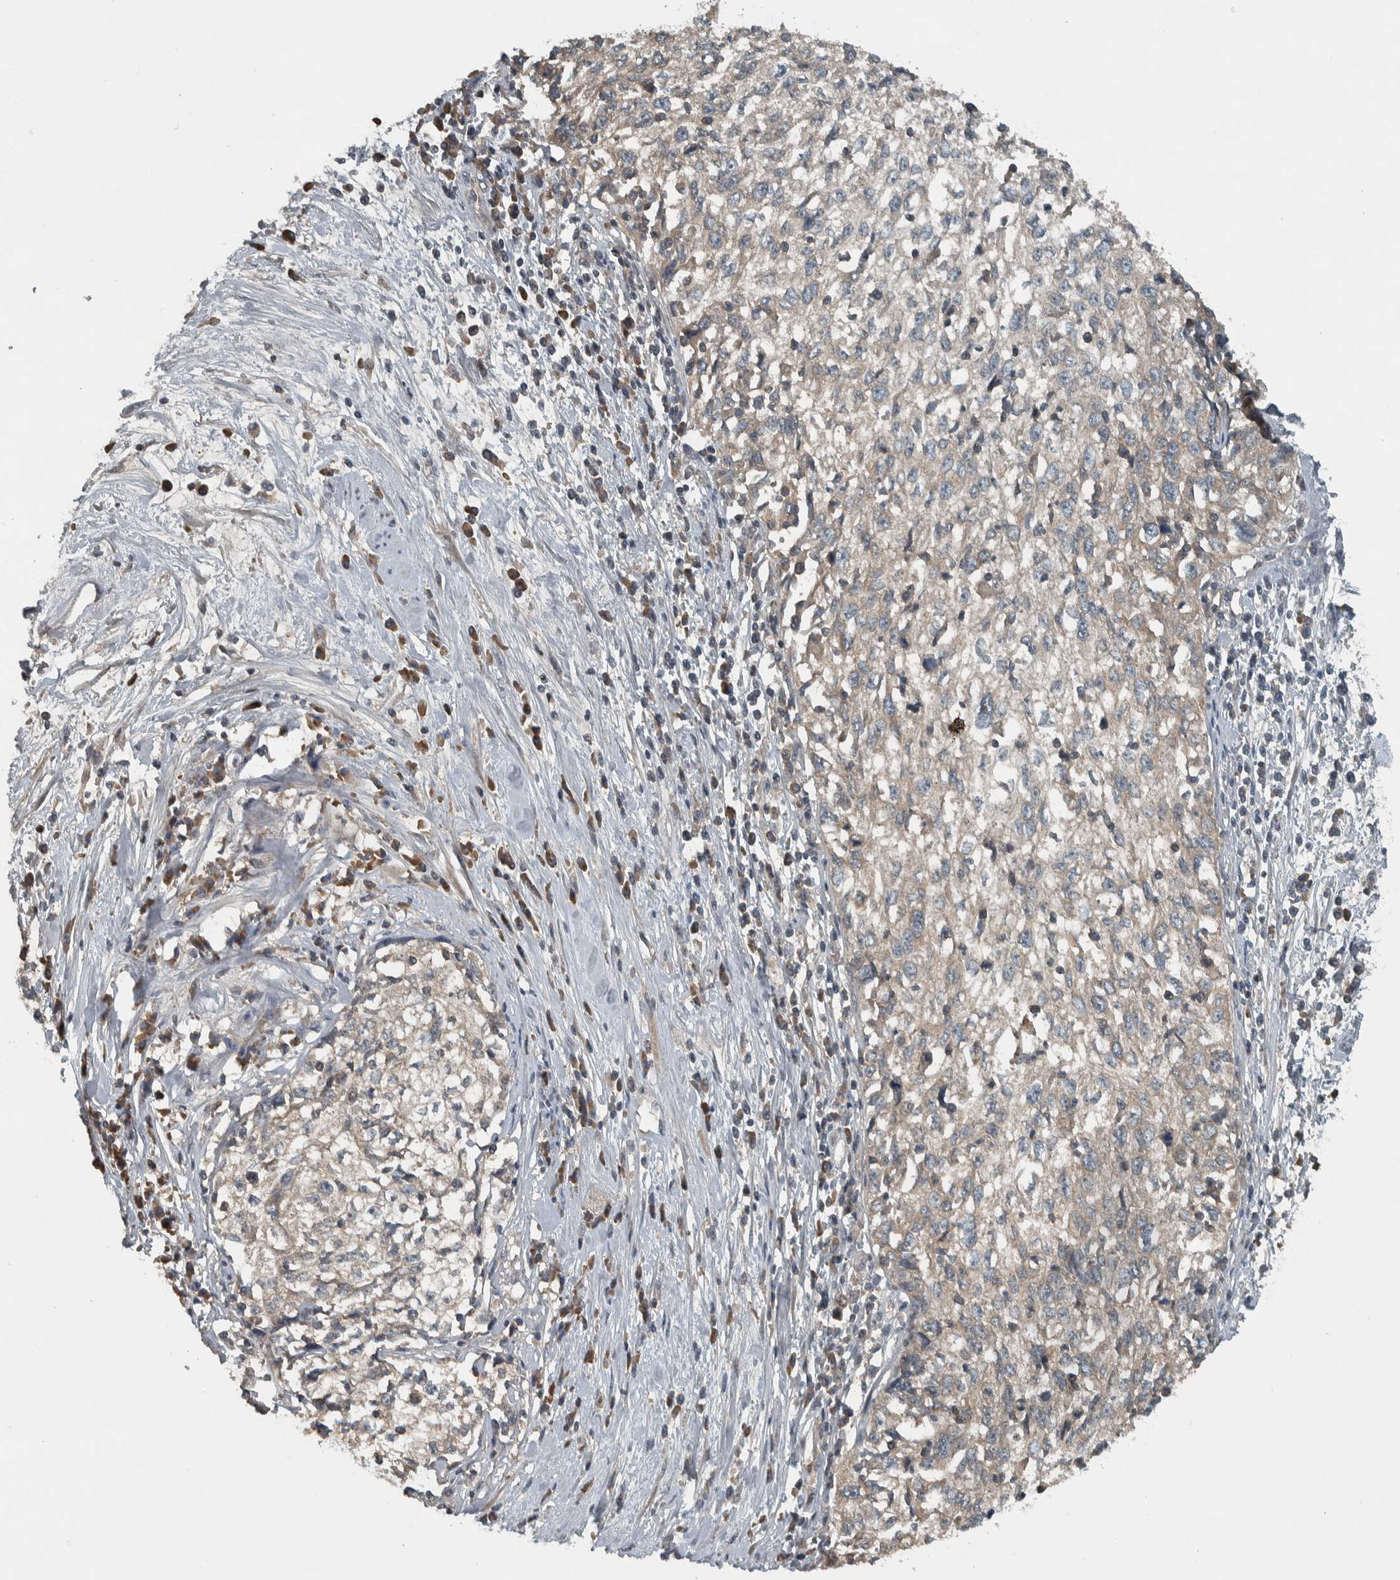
{"staining": {"intensity": "weak", "quantity": "<25%", "location": "cytoplasmic/membranous"}, "tissue": "cervical cancer", "cell_type": "Tumor cells", "image_type": "cancer", "snomed": [{"axis": "morphology", "description": "Squamous cell carcinoma, NOS"}, {"axis": "topography", "description": "Cervix"}], "caption": "A micrograph of cervical squamous cell carcinoma stained for a protein demonstrates no brown staining in tumor cells.", "gene": "CLCN2", "patient": {"sex": "female", "age": 57}}